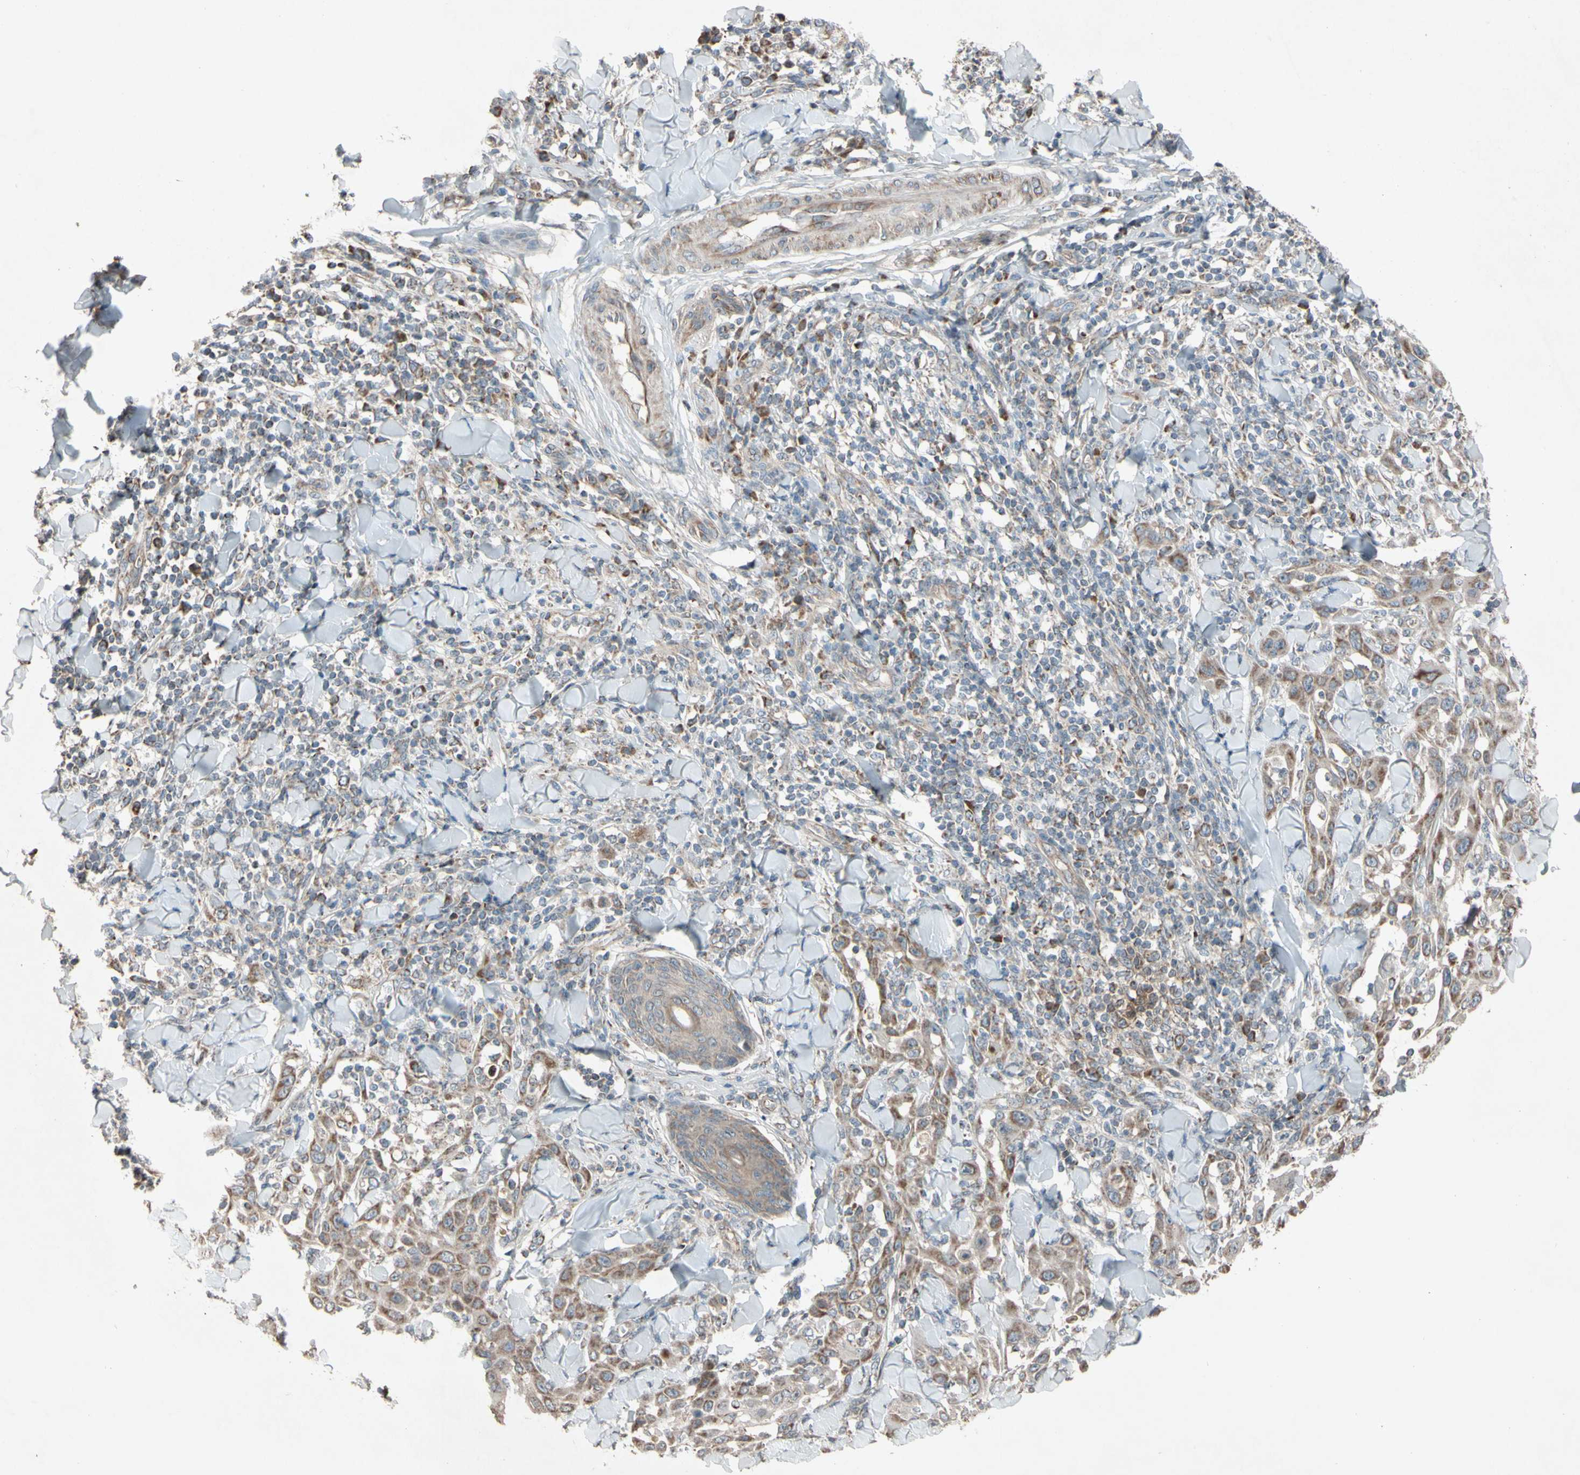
{"staining": {"intensity": "moderate", "quantity": ">75%", "location": "cytoplasmic/membranous"}, "tissue": "skin cancer", "cell_type": "Tumor cells", "image_type": "cancer", "snomed": [{"axis": "morphology", "description": "Squamous cell carcinoma, NOS"}, {"axis": "topography", "description": "Skin"}], "caption": "High-magnification brightfield microscopy of skin cancer stained with DAB (brown) and counterstained with hematoxylin (blue). tumor cells exhibit moderate cytoplasmic/membranous staining is identified in approximately>75% of cells.", "gene": "ACOT8", "patient": {"sex": "male", "age": 24}}